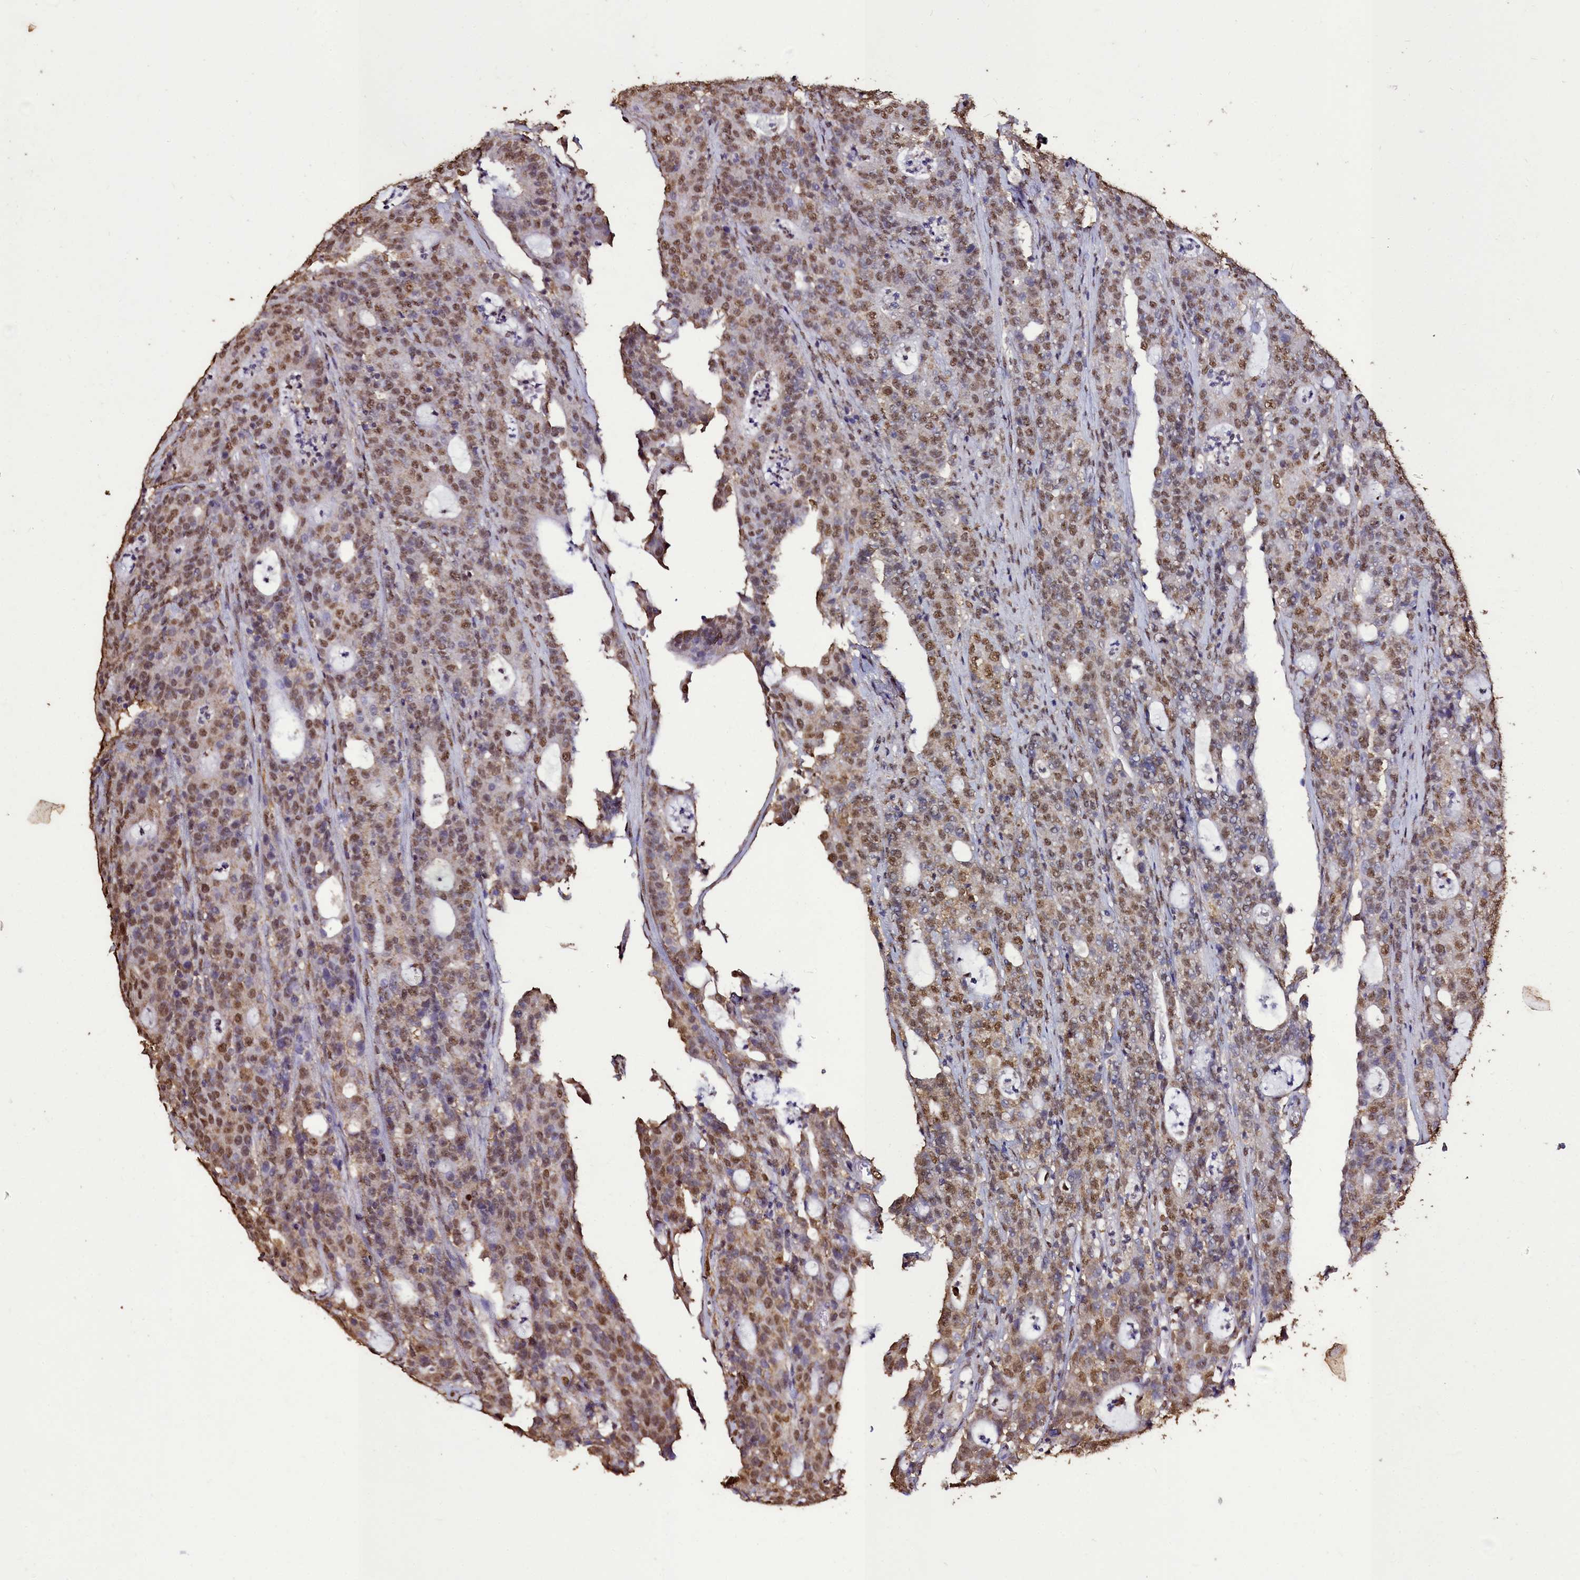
{"staining": {"intensity": "moderate", "quantity": ">75%", "location": "nuclear"}, "tissue": "colorectal cancer", "cell_type": "Tumor cells", "image_type": "cancer", "snomed": [{"axis": "morphology", "description": "Adenocarcinoma, NOS"}, {"axis": "topography", "description": "Colon"}], "caption": "Colorectal cancer stained with DAB IHC exhibits medium levels of moderate nuclear expression in about >75% of tumor cells.", "gene": "TRIP6", "patient": {"sex": "male", "age": 83}}